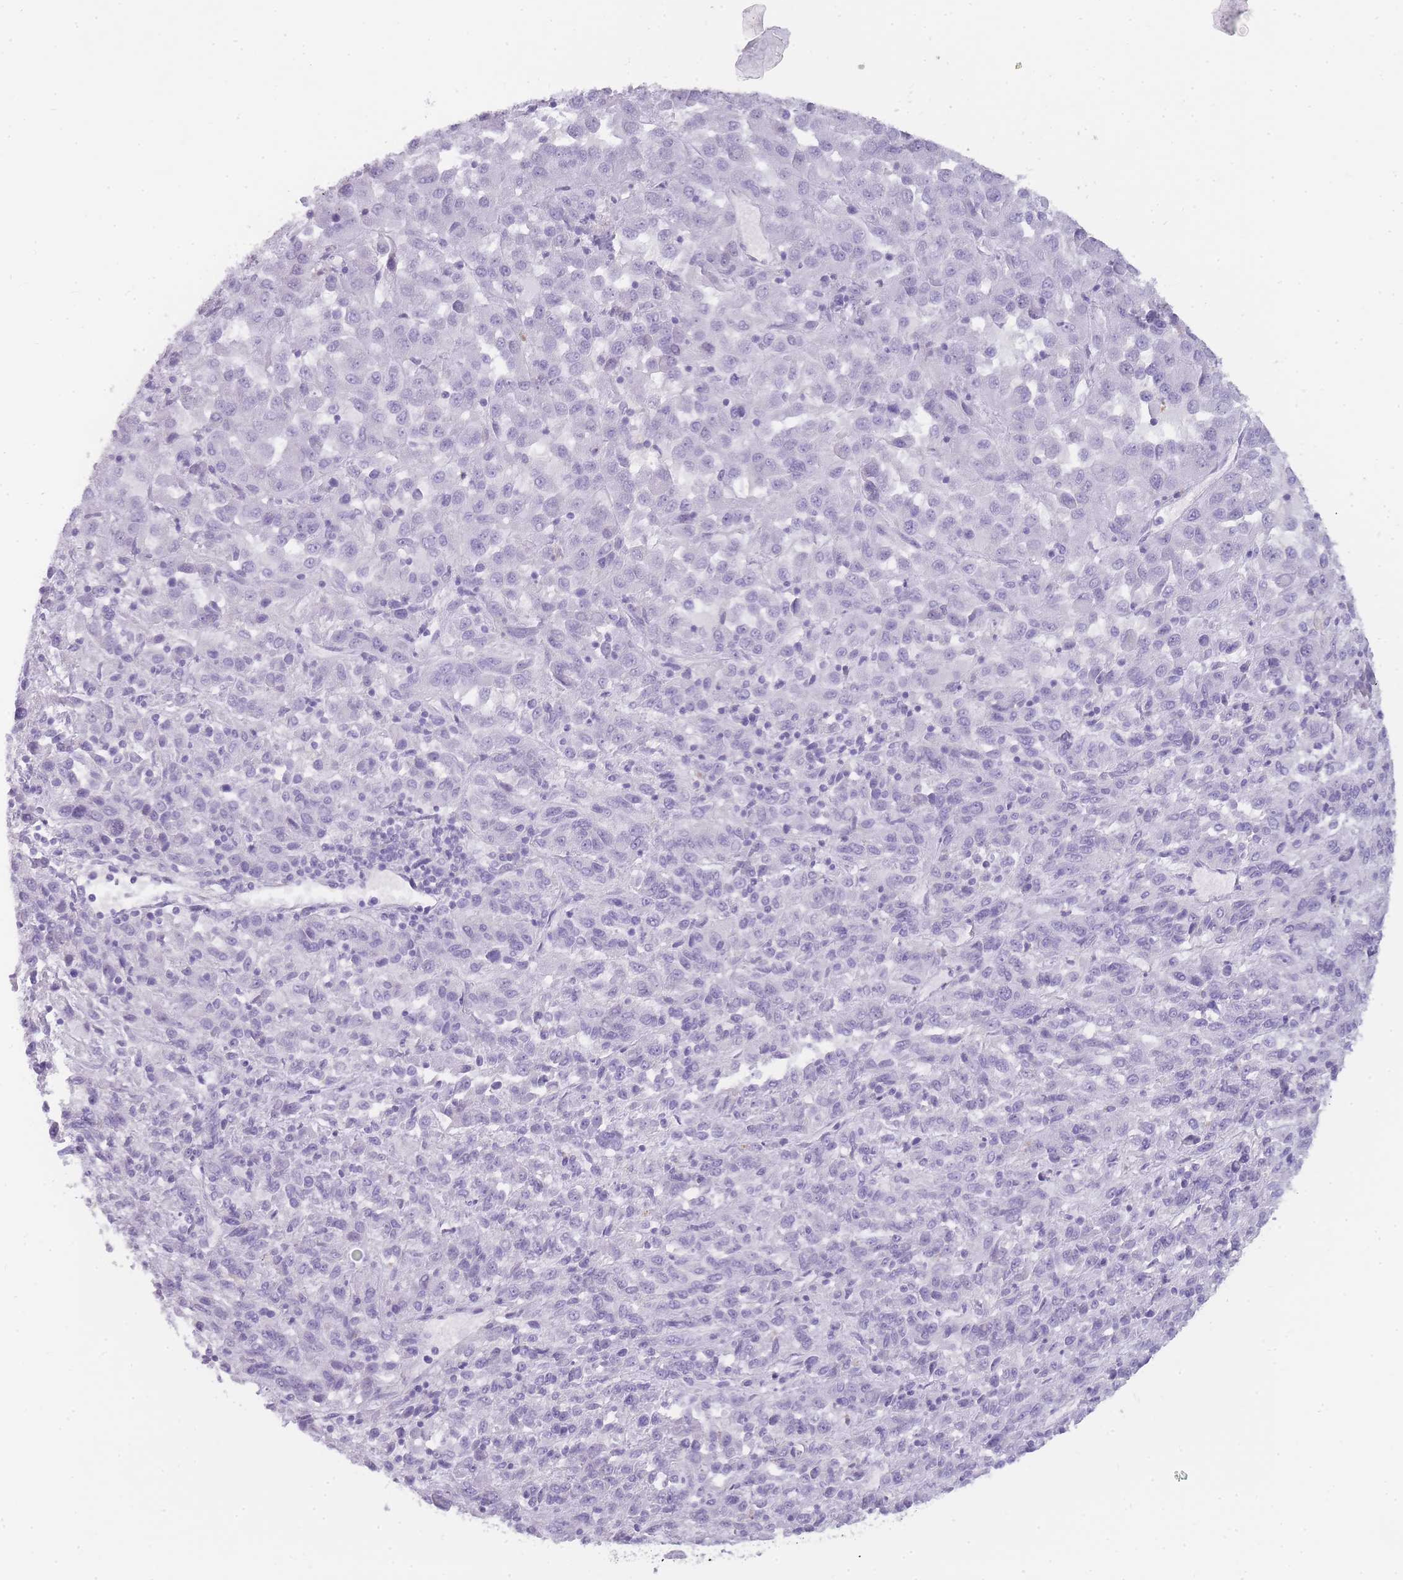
{"staining": {"intensity": "negative", "quantity": "none", "location": "none"}, "tissue": "melanoma", "cell_type": "Tumor cells", "image_type": "cancer", "snomed": [{"axis": "morphology", "description": "Malignant melanoma, Metastatic site"}, {"axis": "topography", "description": "Lung"}], "caption": "This is a histopathology image of immunohistochemistry (IHC) staining of melanoma, which shows no positivity in tumor cells.", "gene": "TCP11", "patient": {"sex": "male", "age": 64}}